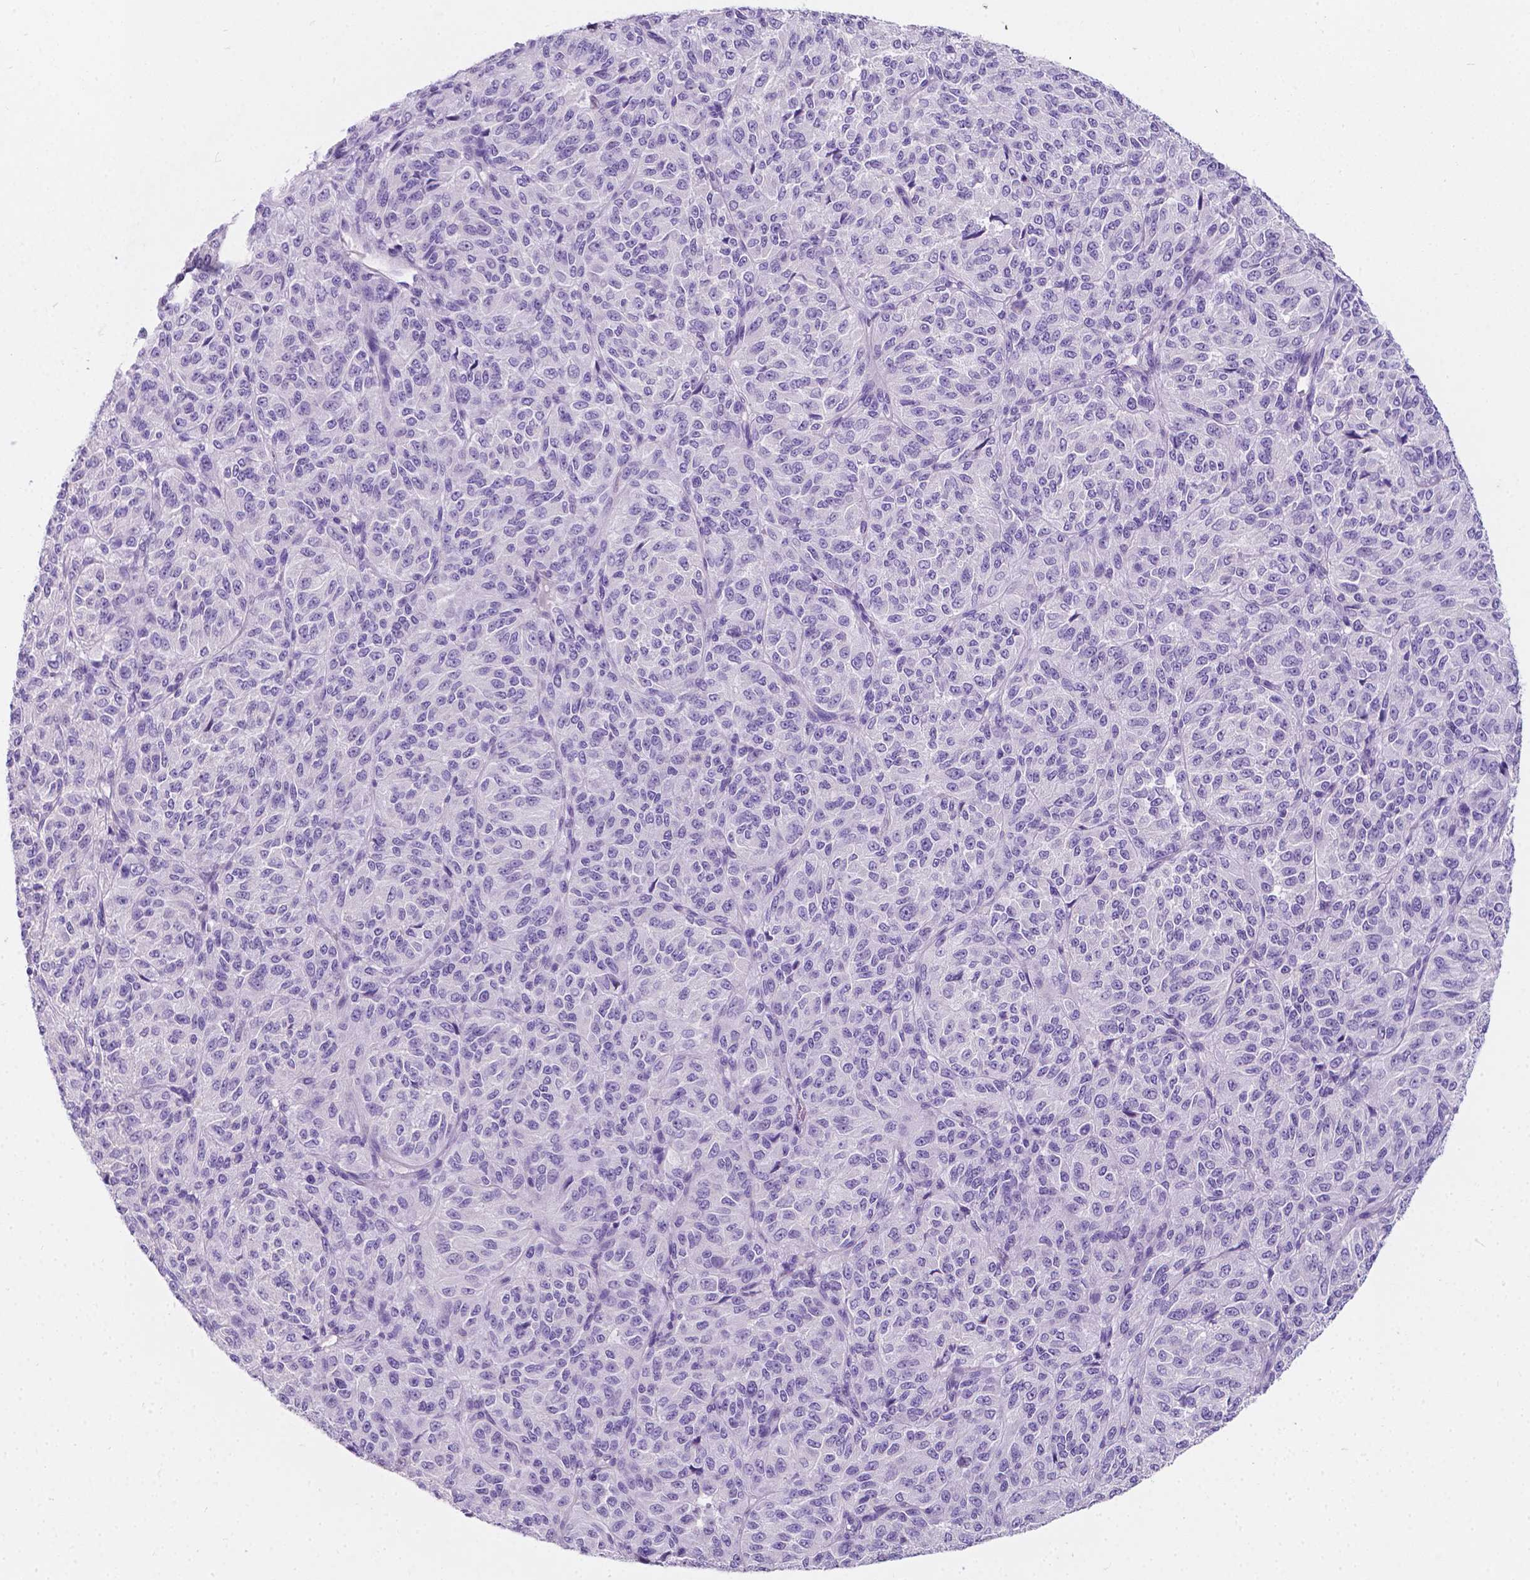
{"staining": {"intensity": "negative", "quantity": "none", "location": "none"}, "tissue": "melanoma", "cell_type": "Tumor cells", "image_type": "cancer", "snomed": [{"axis": "morphology", "description": "Malignant melanoma, Metastatic site"}, {"axis": "topography", "description": "Brain"}], "caption": "Immunohistochemical staining of human melanoma reveals no significant expression in tumor cells. (Stains: DAB IHC with hematoxylin counter stain, Microscopy: brightfield microscopy at high magnification).", "gene": "GNAO1", "patient": {"sex": "female", "age": 56}}